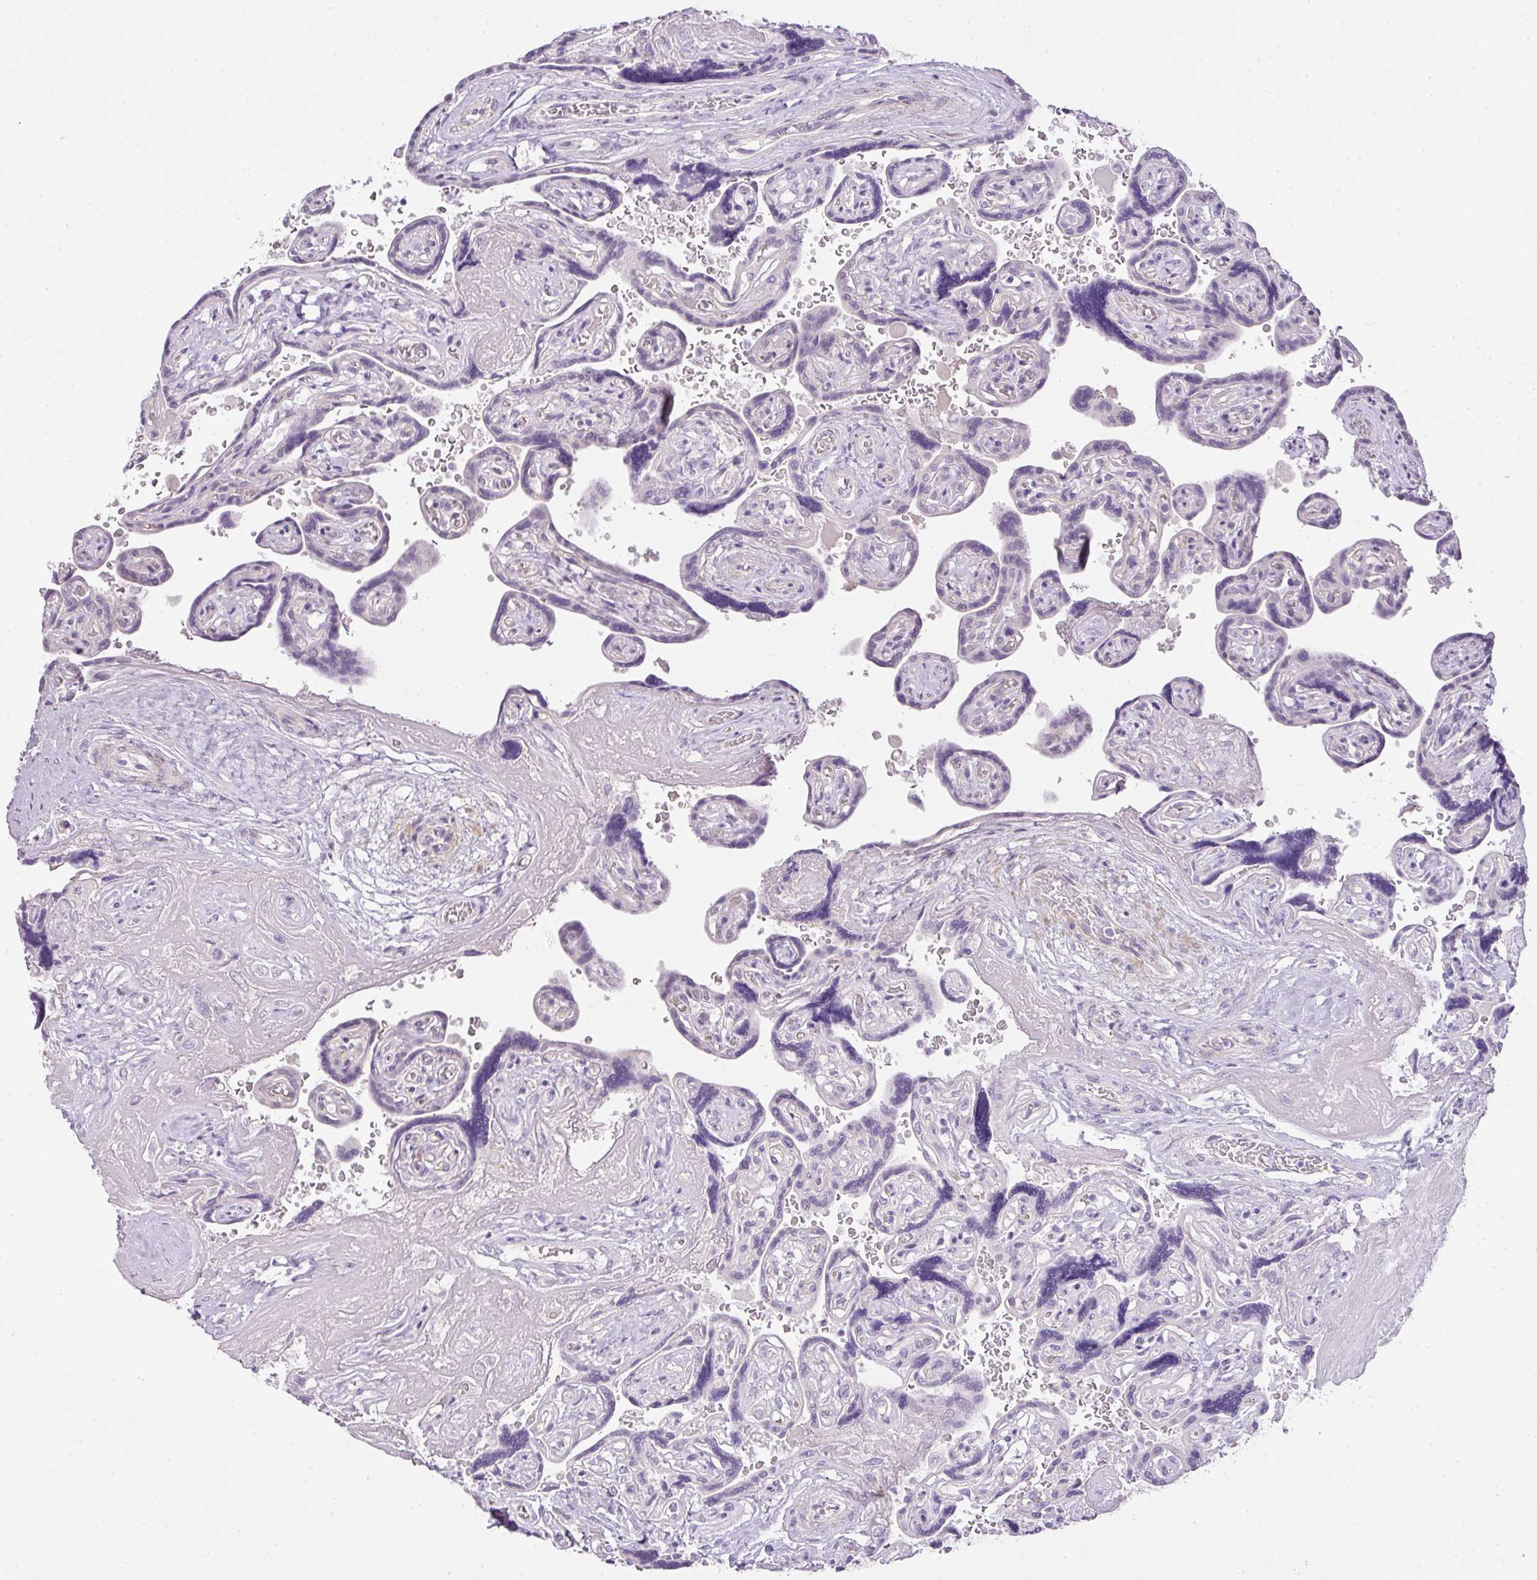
{"staining": {"intensity": "negative", "quantity": "none", "location": "none"}, "tissue": "placenta", "cell_type": "Decidual cells", "image_type": "normal", "snomed": [{"axis": "morphology", "description": "Normal tissue, NOS"}, {"axis": "topography", "description": "Placenta"}], "caption": "High power microscopy image of an IHC micrograph of normal placenta, revealing no significant staining in decidual cells. (IHC, brightfield microscopy, high magnification).", "gene": "RAX2", "patient": {"sex": "female", "age": 32}}